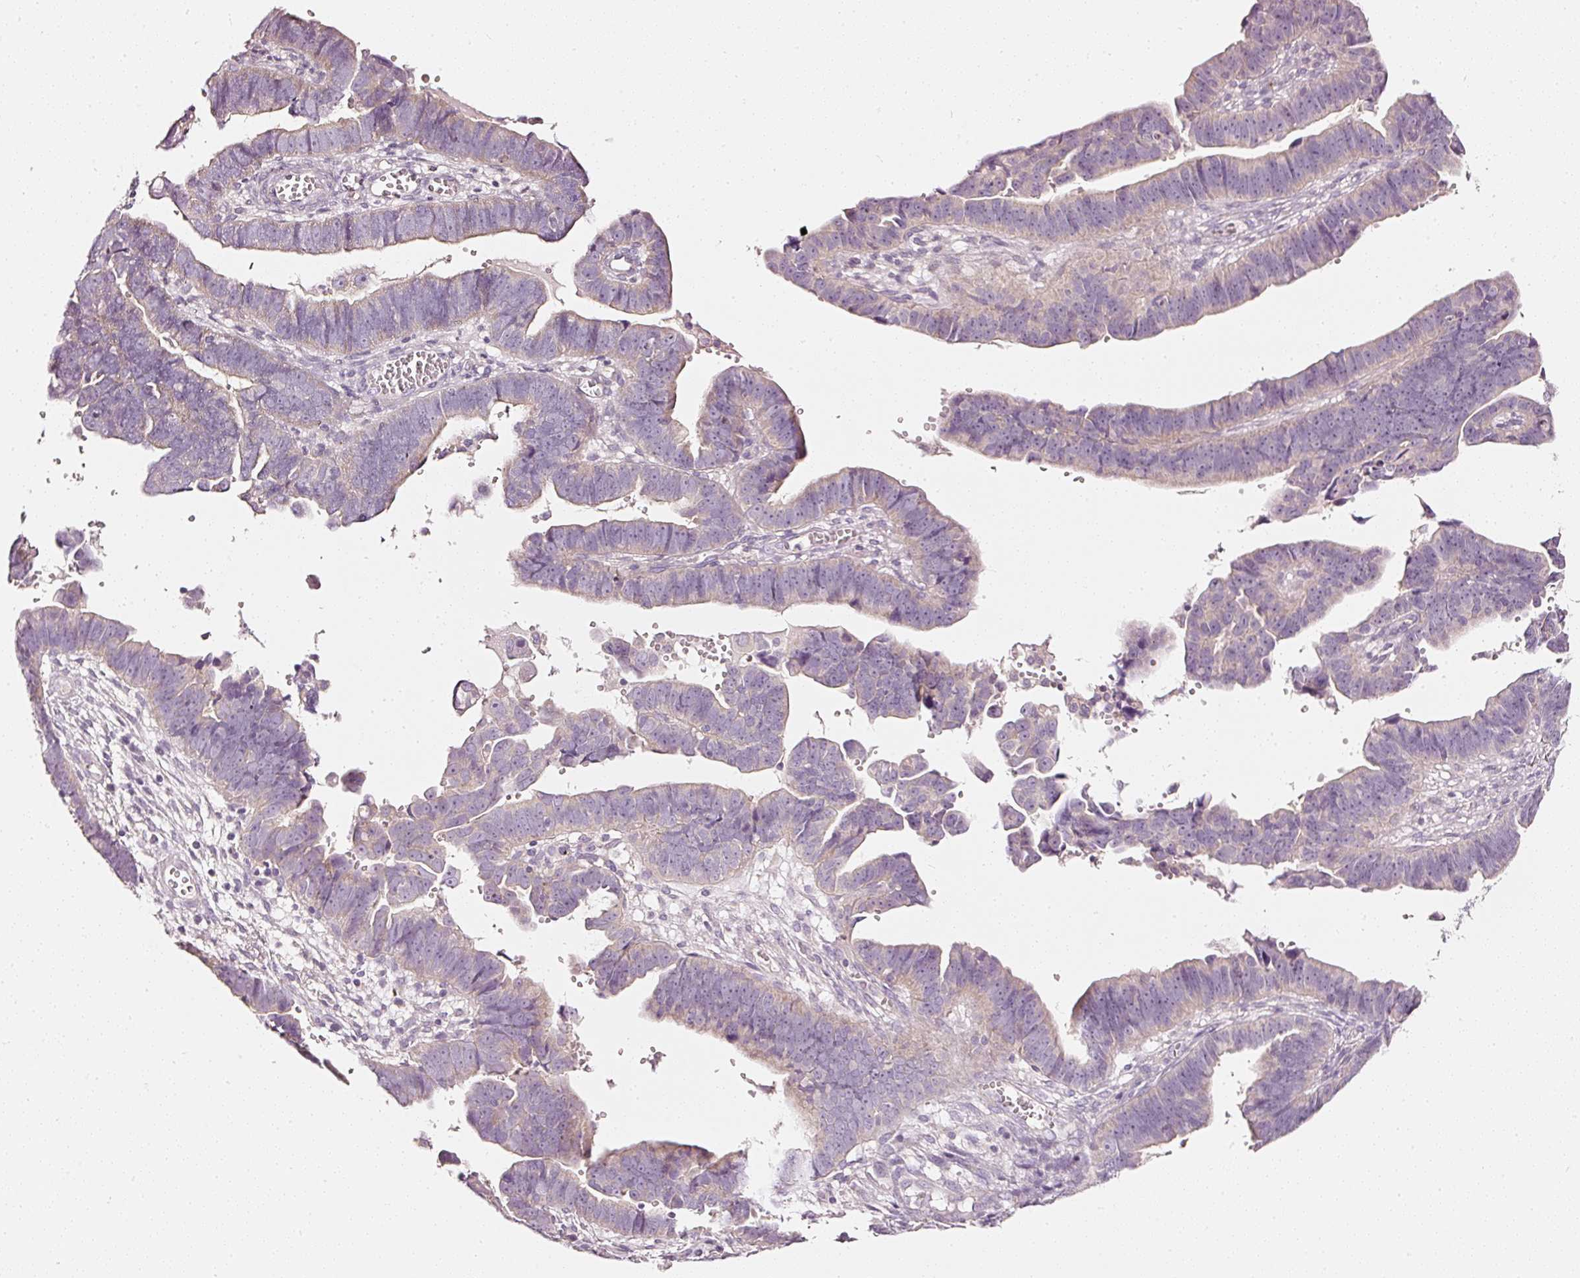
{"staining": {"intensity": "weak", "quantity": "<25%", "location": "cytoplasmic/membranous"}, "tissue": "endometrial cancer", "cell_type": "Tumor cells", "image_type": "cancer", "snomed": [{"axis": "morphology", "description": "Adenocarcinoma, NOS"}, {"axis": "topography", "description": "Endometrium"}], "caption": "Immunohistochemistry (IHC) of human endometrial cancer exhibits no positivity in tumor cells. The staining was performed using DAB to visualize the protein expression in brown, while the nuclei were stained in blue with hematoxylin (Magnification: 20x).", "gene": "CNP", "patient": {"sex": "female", "age": 75}}